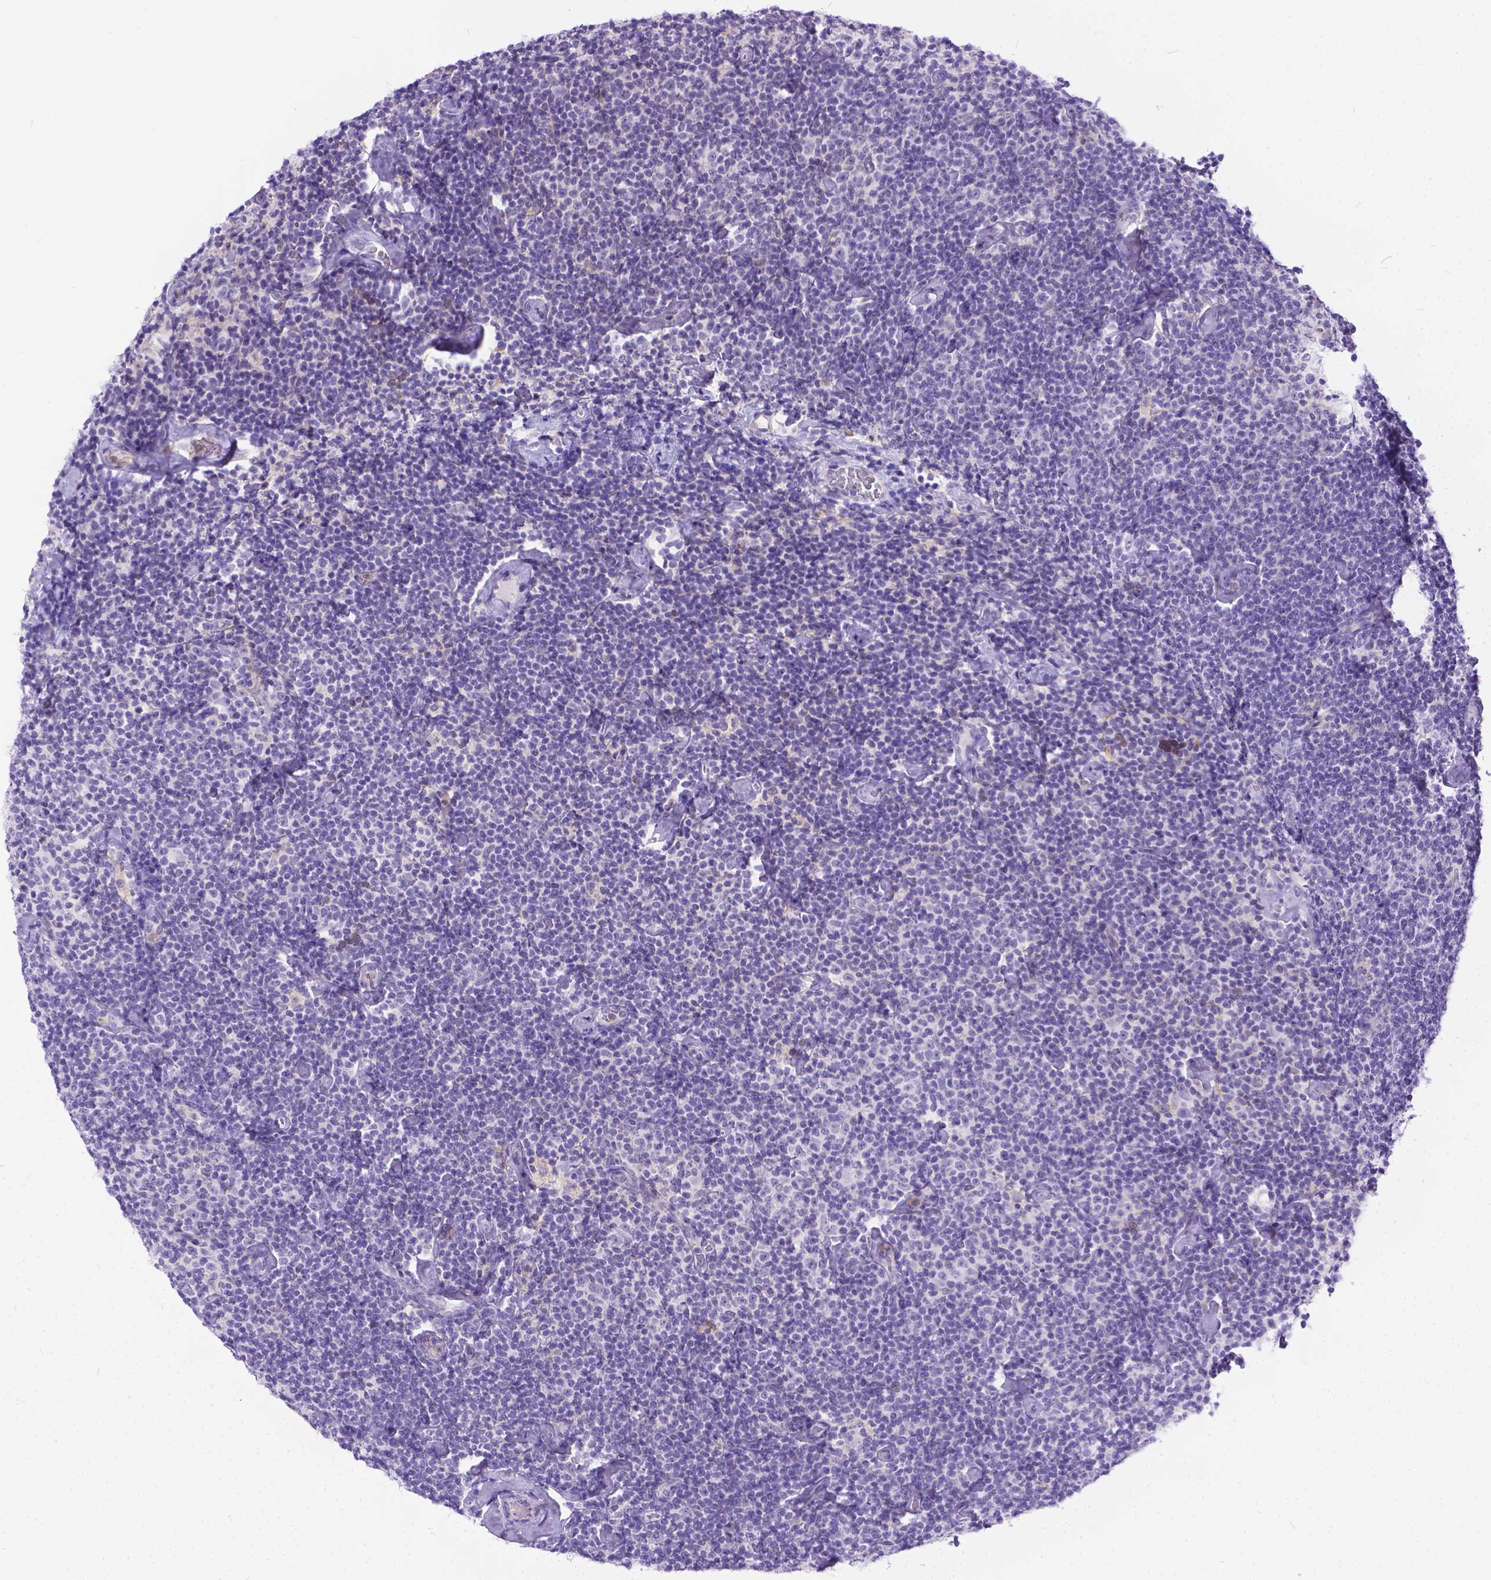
{"staining": {"intensity": "negative", "quantity": "none", "location": "none"}, "tissue": "lymphoma", "cell_type": "Tumor cells", "image_type": "cancer", "snomed": [{"axis": "morphology", "description": "Malignant lymphoma, non-Hodgkin's type, Low grade"}, {"axis": "topography", "description": "Lymph node"}], "caption": "Micrograph shows no protein expression in tumor cells of lymphoma tissue. (DAB IHC, high magnification).", "gene": "TMEM169", "patient": {"sex": "male", "age": 81}}